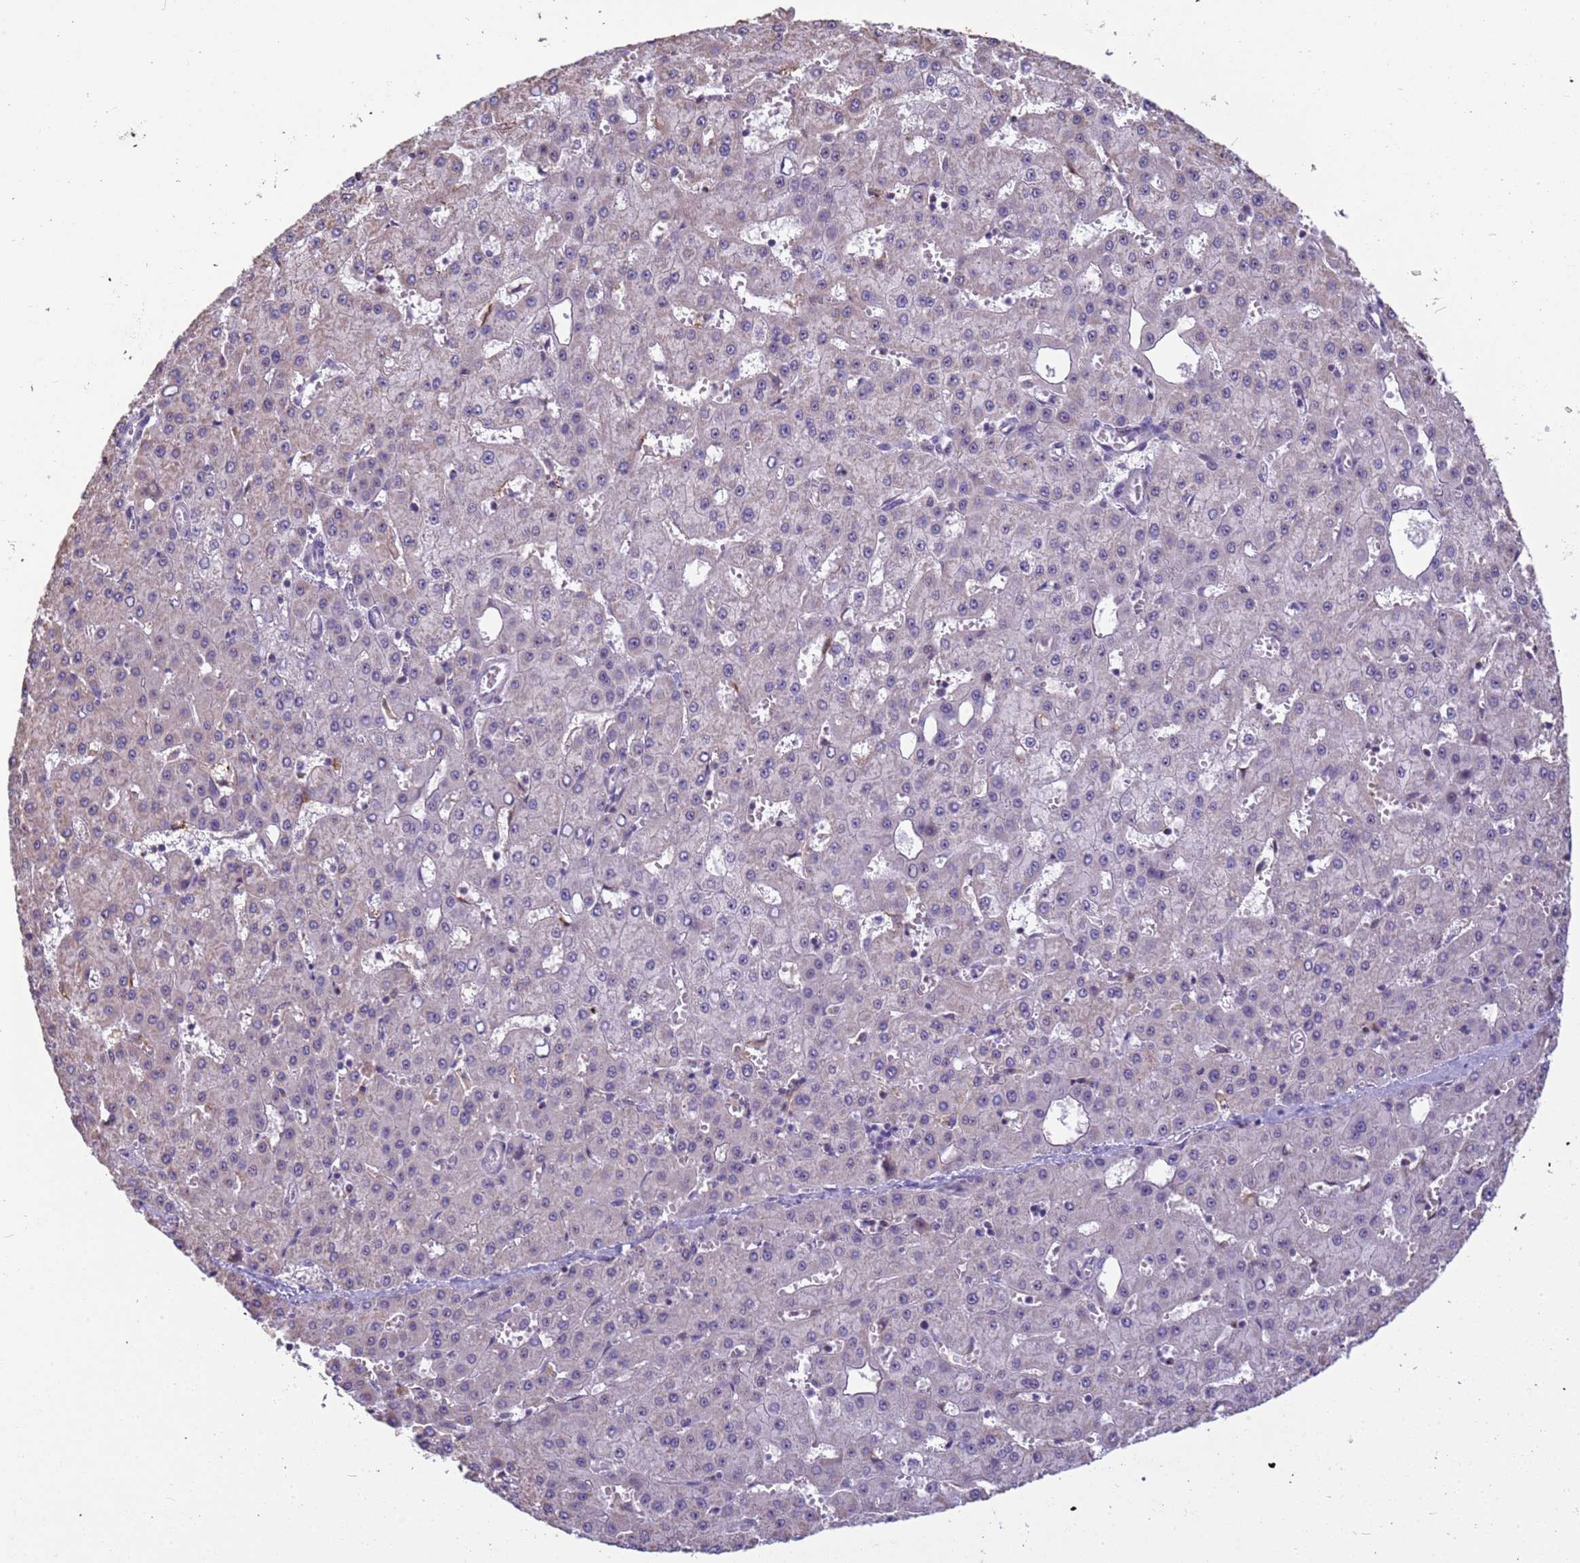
{"staining": {"intensity": "negative", "quantity": "none", "location": "none"}, "tissue": "liver cancer", "cell_type": "Tumor cells", "image_type": "cancer", "snomed": [{"axis": "morphology", "description": "Carcinoma, Hepatocellular, NOS"}, {"axis": "topography", "description": "Liver"}], "caption": "The histopathology image displays no staining of tumor cells in liver cancer (hepatocellular carcinoma).", "gene": "VWA3A", "patient": {"sex": "male", "age": 47}}